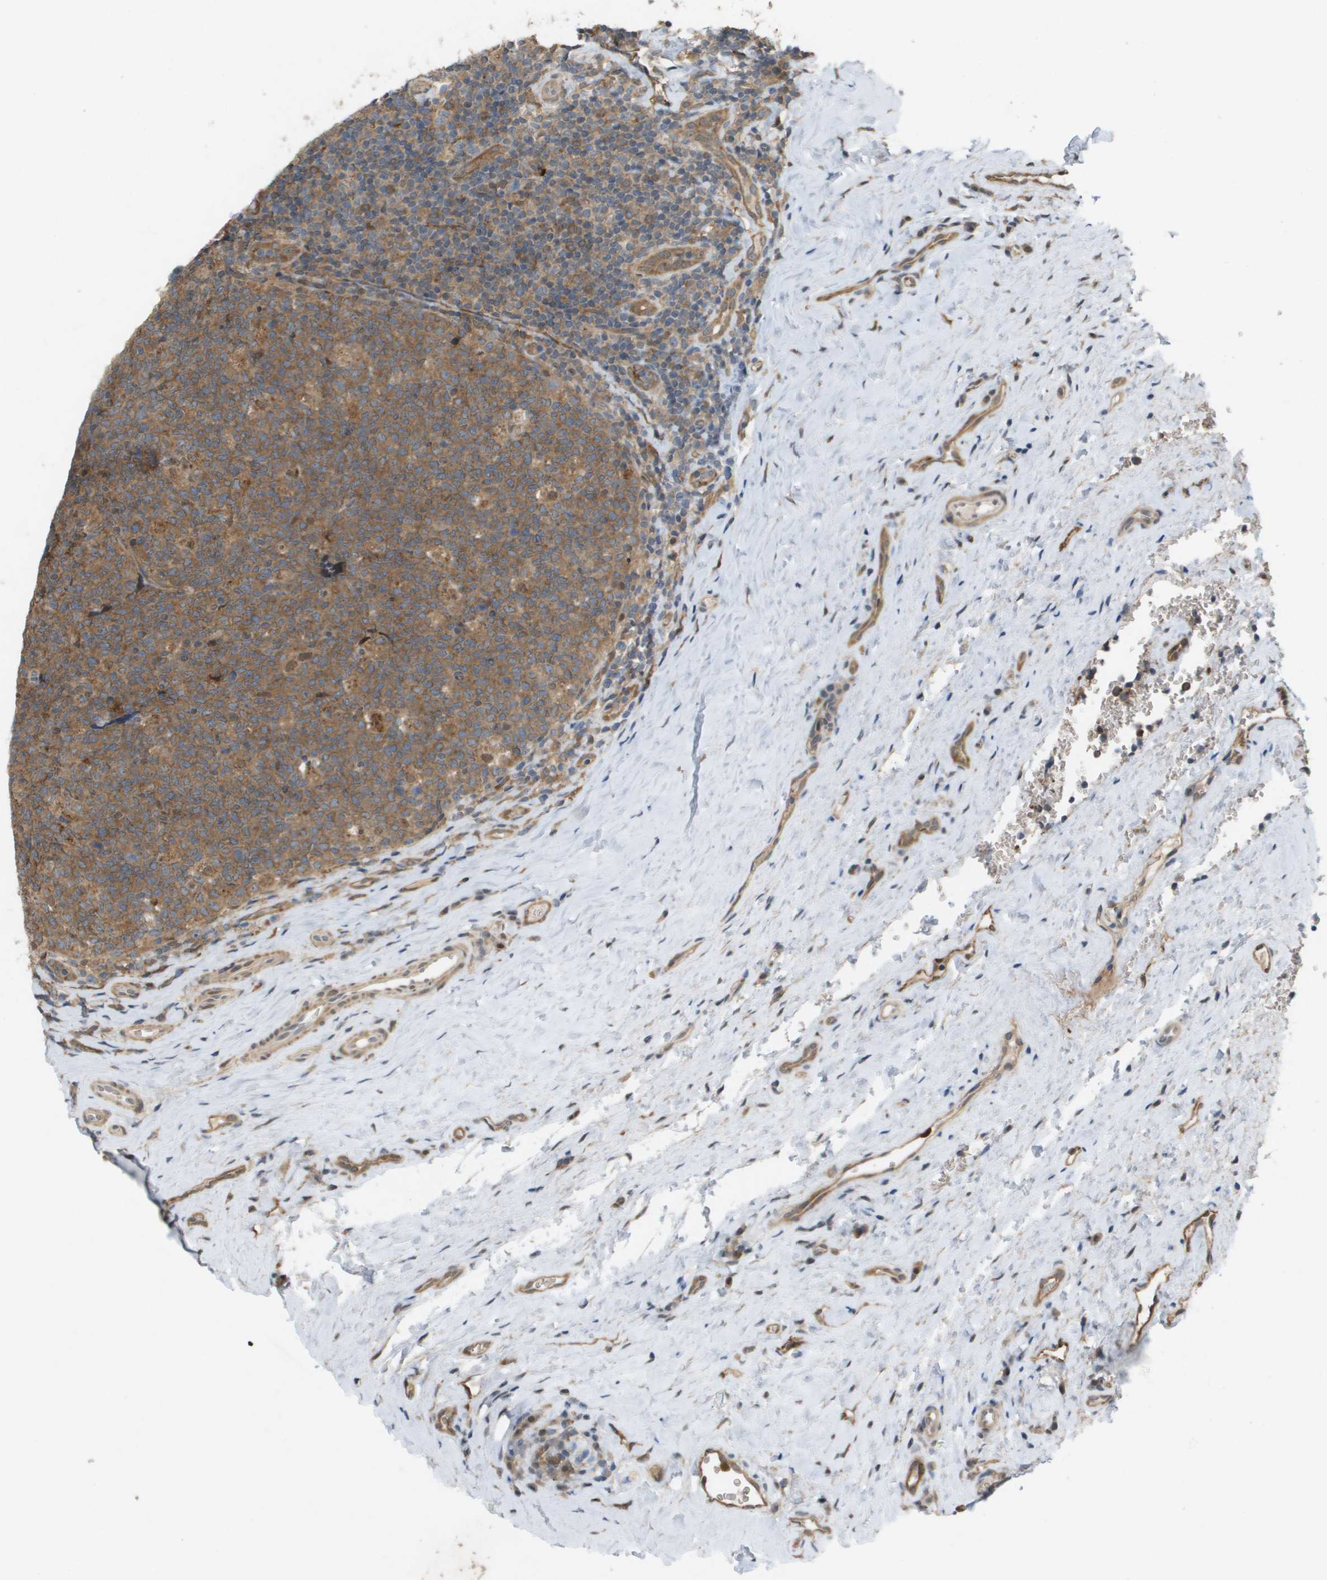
{"staining": {"intensity": "moderate", "quantity": ">75%", "location": "cytoplasmic/membranous"}, "tissue": "tonsil", "cell_type": "Germinal center cells", "image_type": "normal", "snomed": [{"axis": "morphology", "description": "Normal tissue, NOS"}, {"axis": "topography", "description": "Tonsil"}], "caption": "Benign tonsil was stained to show a protein in brown. There is medium levels of moderate cytoplasmic/membranous positivity in about >75% of germinal center cells. (IHC, brightfield microscopy, high magnification).", "gene": "PALD1", "patient": {"sex": "male", "age": 17}}